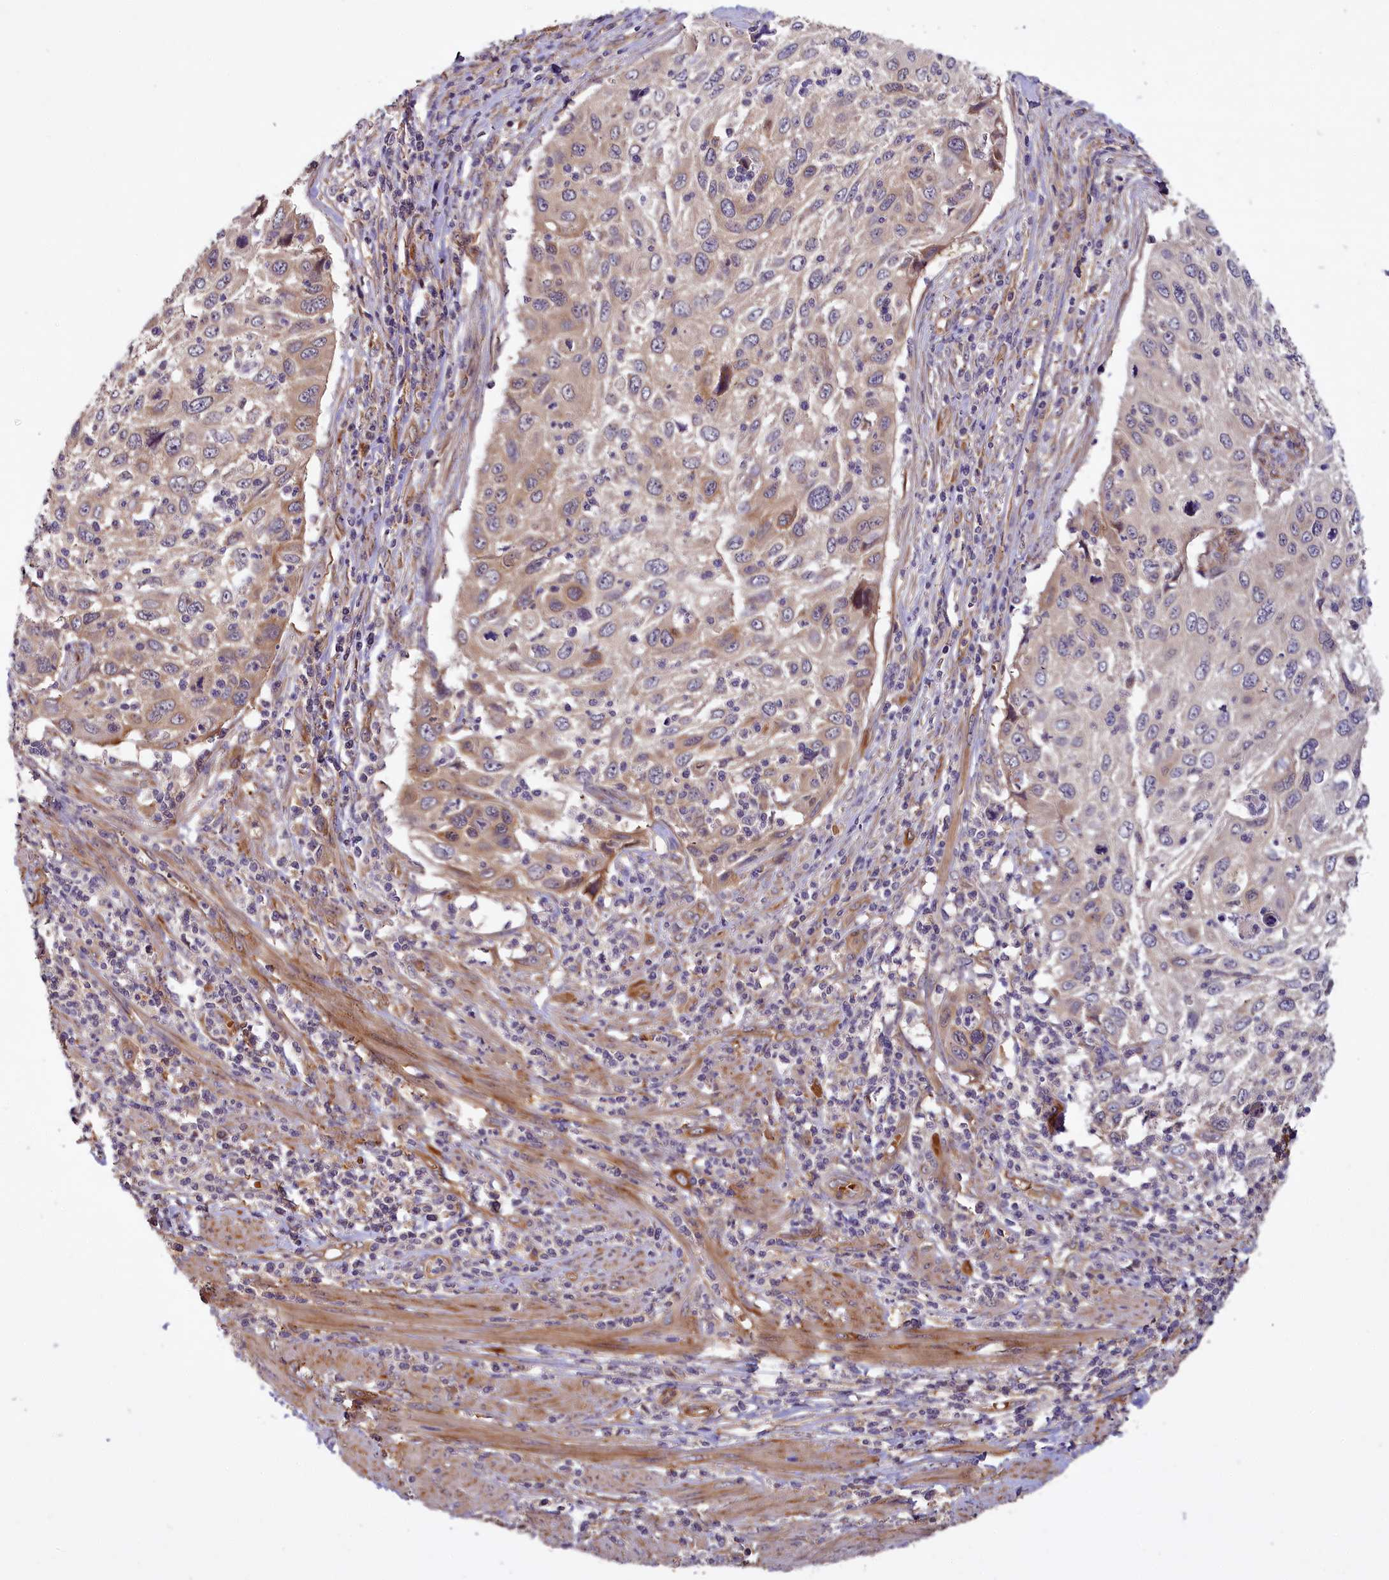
{"staining": {"intensity": "weak", "quantity": "25%-75%", "location": "cytoplasmic/membranous"}, "tissue": "cervical cancer", "cell_type": "Tumor cells", "image_type": "cancer", "snomed": [{"axis": "morphology", "description": "Squamous cell carcinoma, NOS"}, {"axis": "topography", "description": "Cervix"}], "caption": "This is a histology image of IHC staining of cervical cancer, which shows weak staining in the cytoplasmic/membranous of tumor cells.", "gene": "PKN2", "patient": {"sex": "female", "age": 70}}